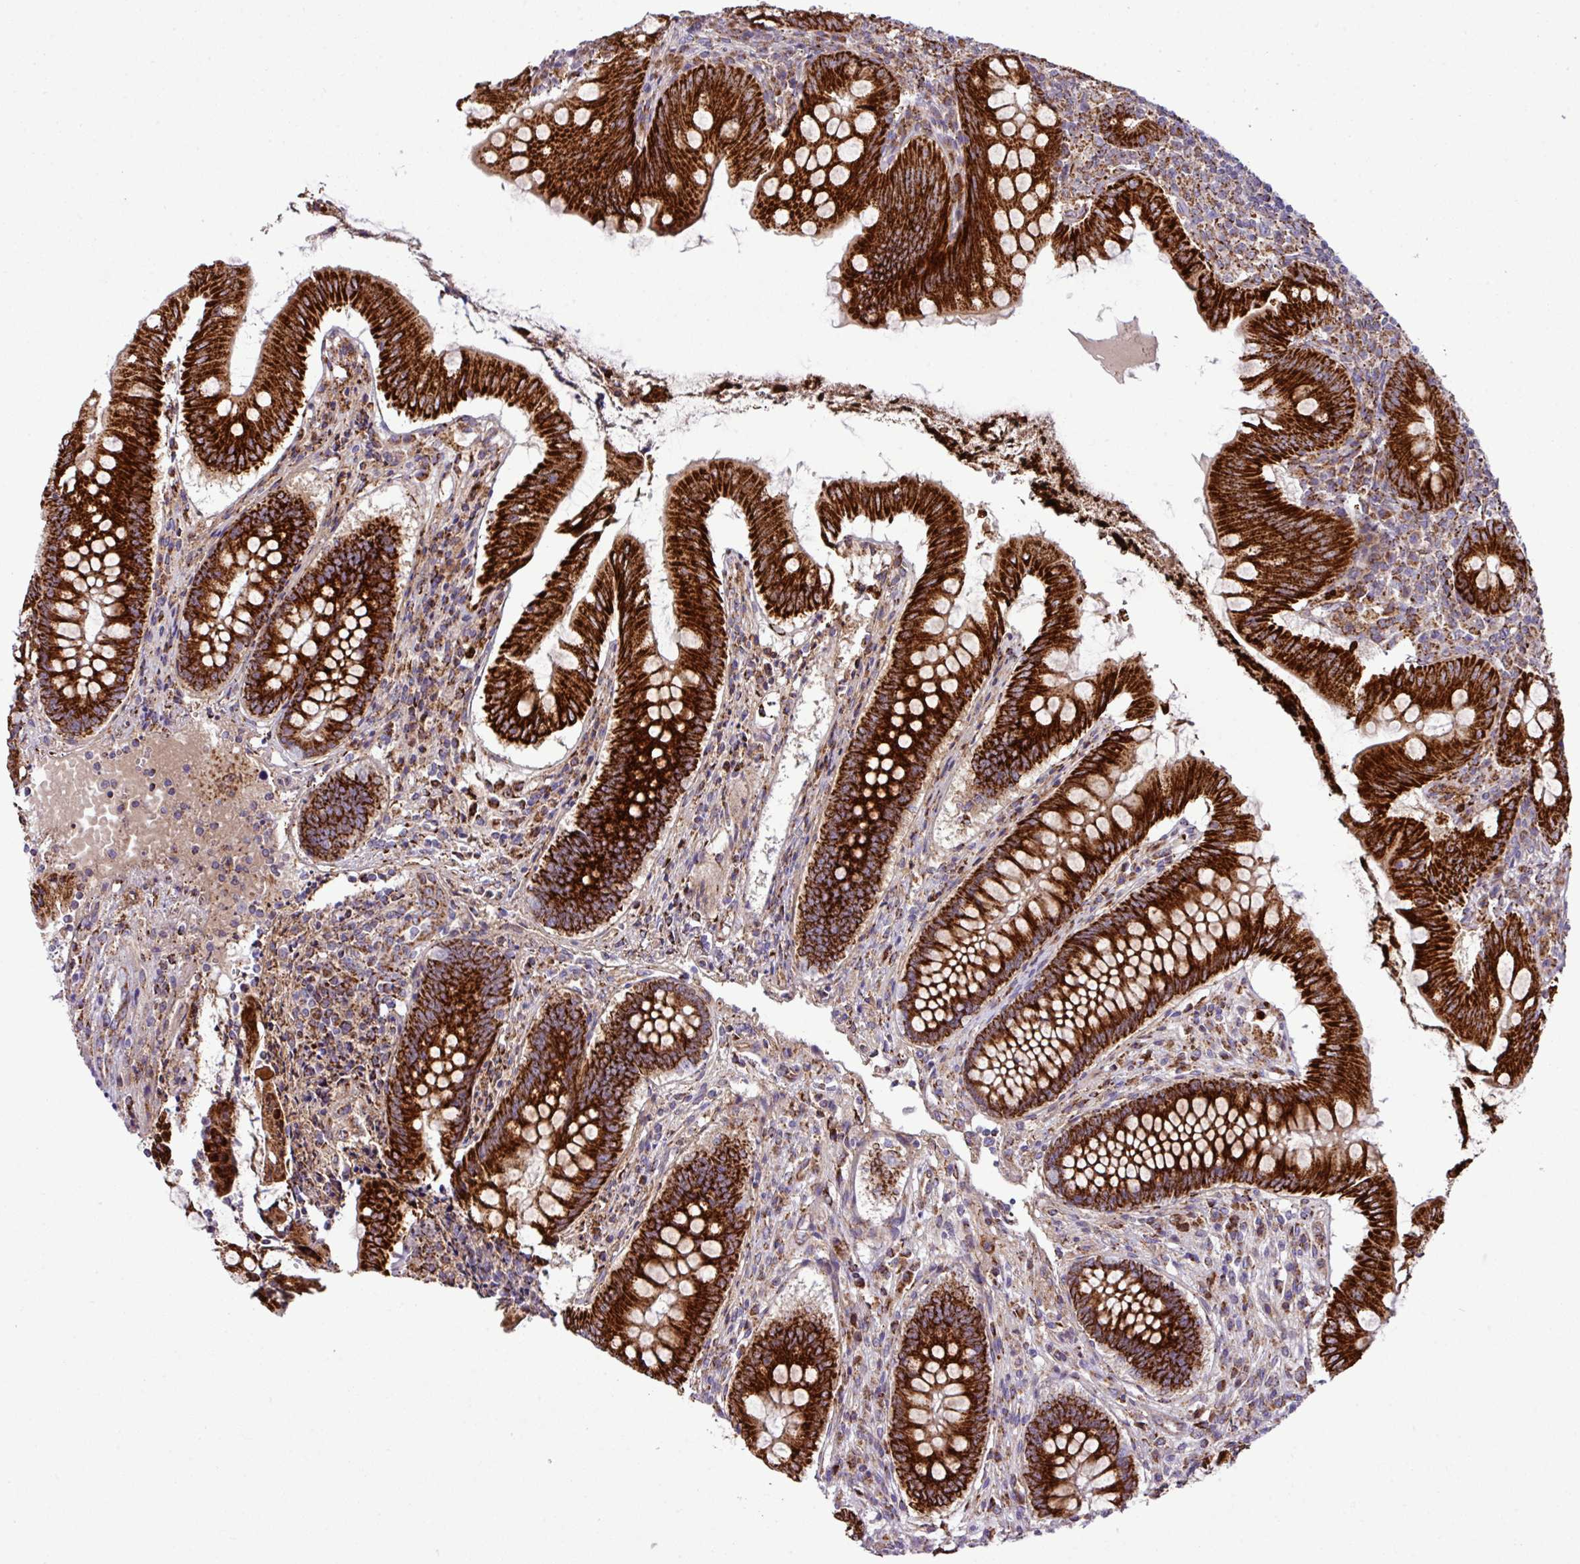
{"staining": {"intensity": "strong", "quantity": ">75%", "location": "cytoplasmic/membranous"}, "tissue": "appendix", "cell_type": "Glandular cells", "image_type": "normal", "snomed": [{"axis": "morphology", "description": "Normal tissue, NOS"}, {"axis": "topography", "description": "Appendix"}], "caption": "Immunohistochemical staining of normal human appendix demonstrates >75% levels of strong cytoplasmic/membranous protein staining in approximately >75% of glandular cells. Immunohistochemistry (ihc) stains the protein in brown and the nuclei are stained blue.", "gene": "ZNF569", "patient": {"sex": "female", "age": 51}}